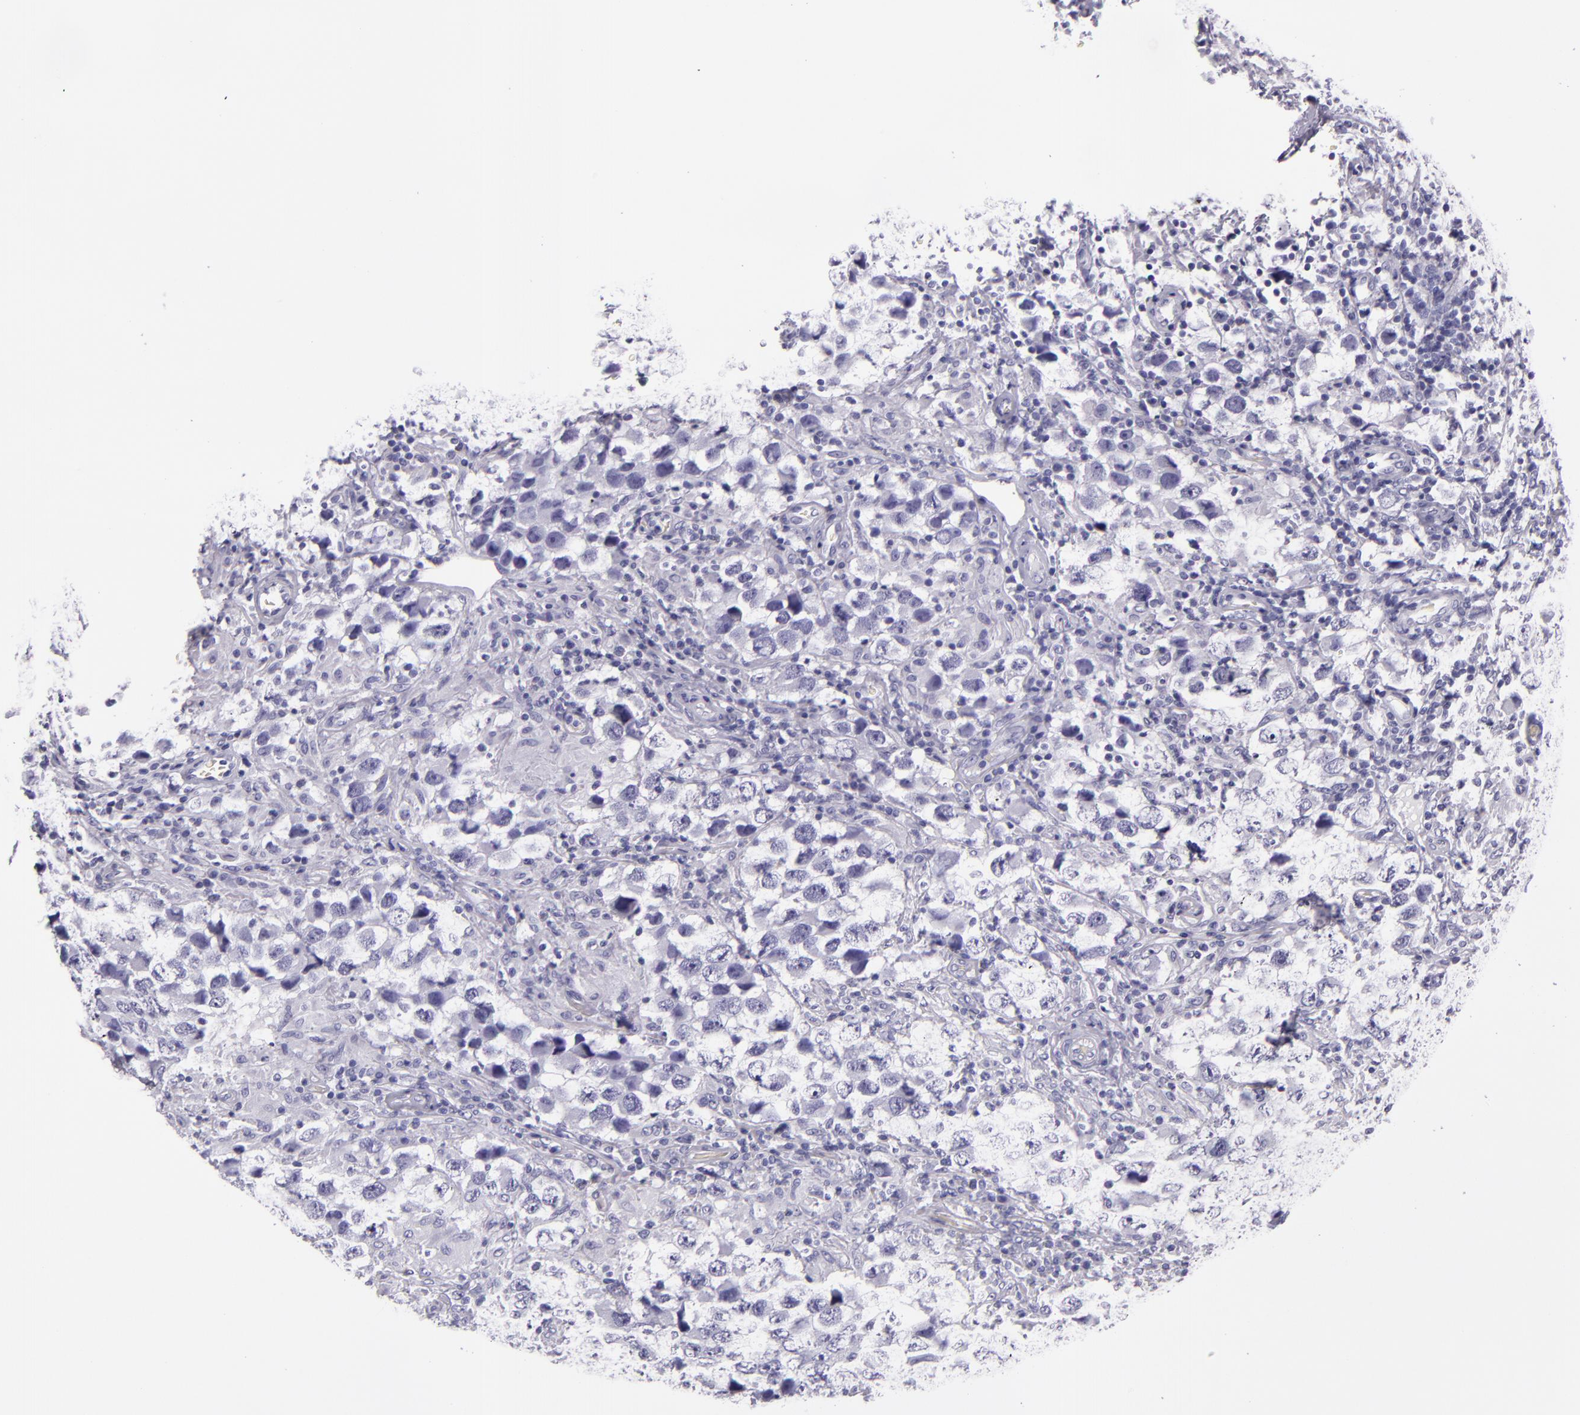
{"staining": {"intensity": "negative", "quantity": "none", "location": "none"}, "tissue": "testis cancer", "cell_type": "Tumor cells", "image_type": "cancer", "snomed": [{"axis": "morphology", "description": "Carcinoma, Embryonal, NOS"}, {"axis": "topography", "description": "Testis"}], "caption": "DAB immunohistochemical staining of testis cancer exhibits no significant staining in tumor cells.", "gene": "CR2", "patient": {"sex": "male", "age": 21}}